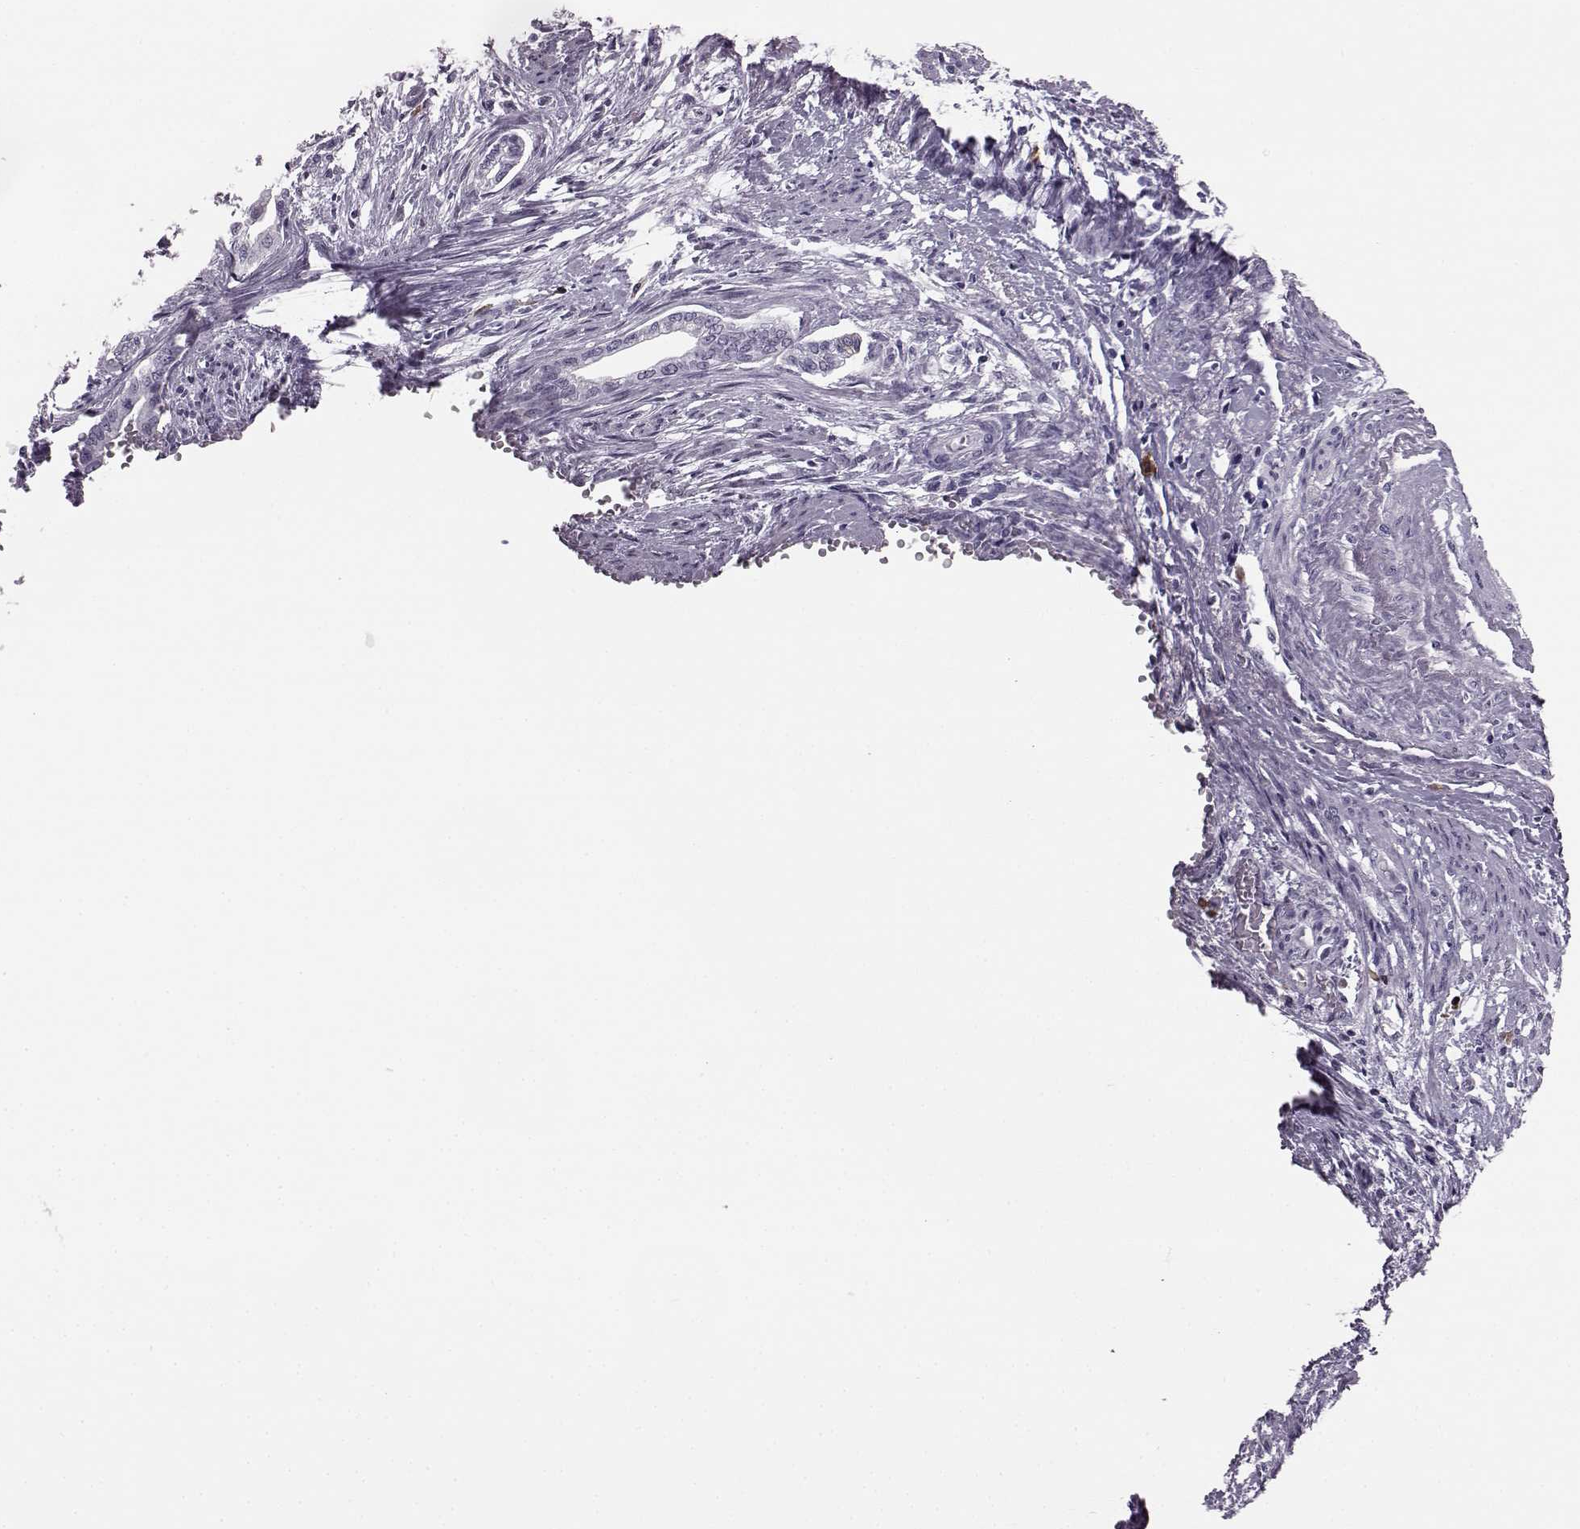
{"staining": {"intensity": "negative", "quantity": "none", "location": "none"}, "tissue": "cervical cancer", "cell_type": "Tumor cells", "image_type": "cancer", "snomed": [{"axis": "morphology", "description": "Adenocarcinoma, NOS"}, {"axis": "topography", "description": "Cervix"}], "caption": "Adenocarcinoma (cervical) was stained to show a protein in brown. There is no significant staining in tumor cells. The staining is performed using DAB (3,3'-diaminobenzidine) brown chromogen with nuclei counter-stained in using hematoxylin.", "gene": "JSRP1", "patient": {"sex": "female", "age": 62}}